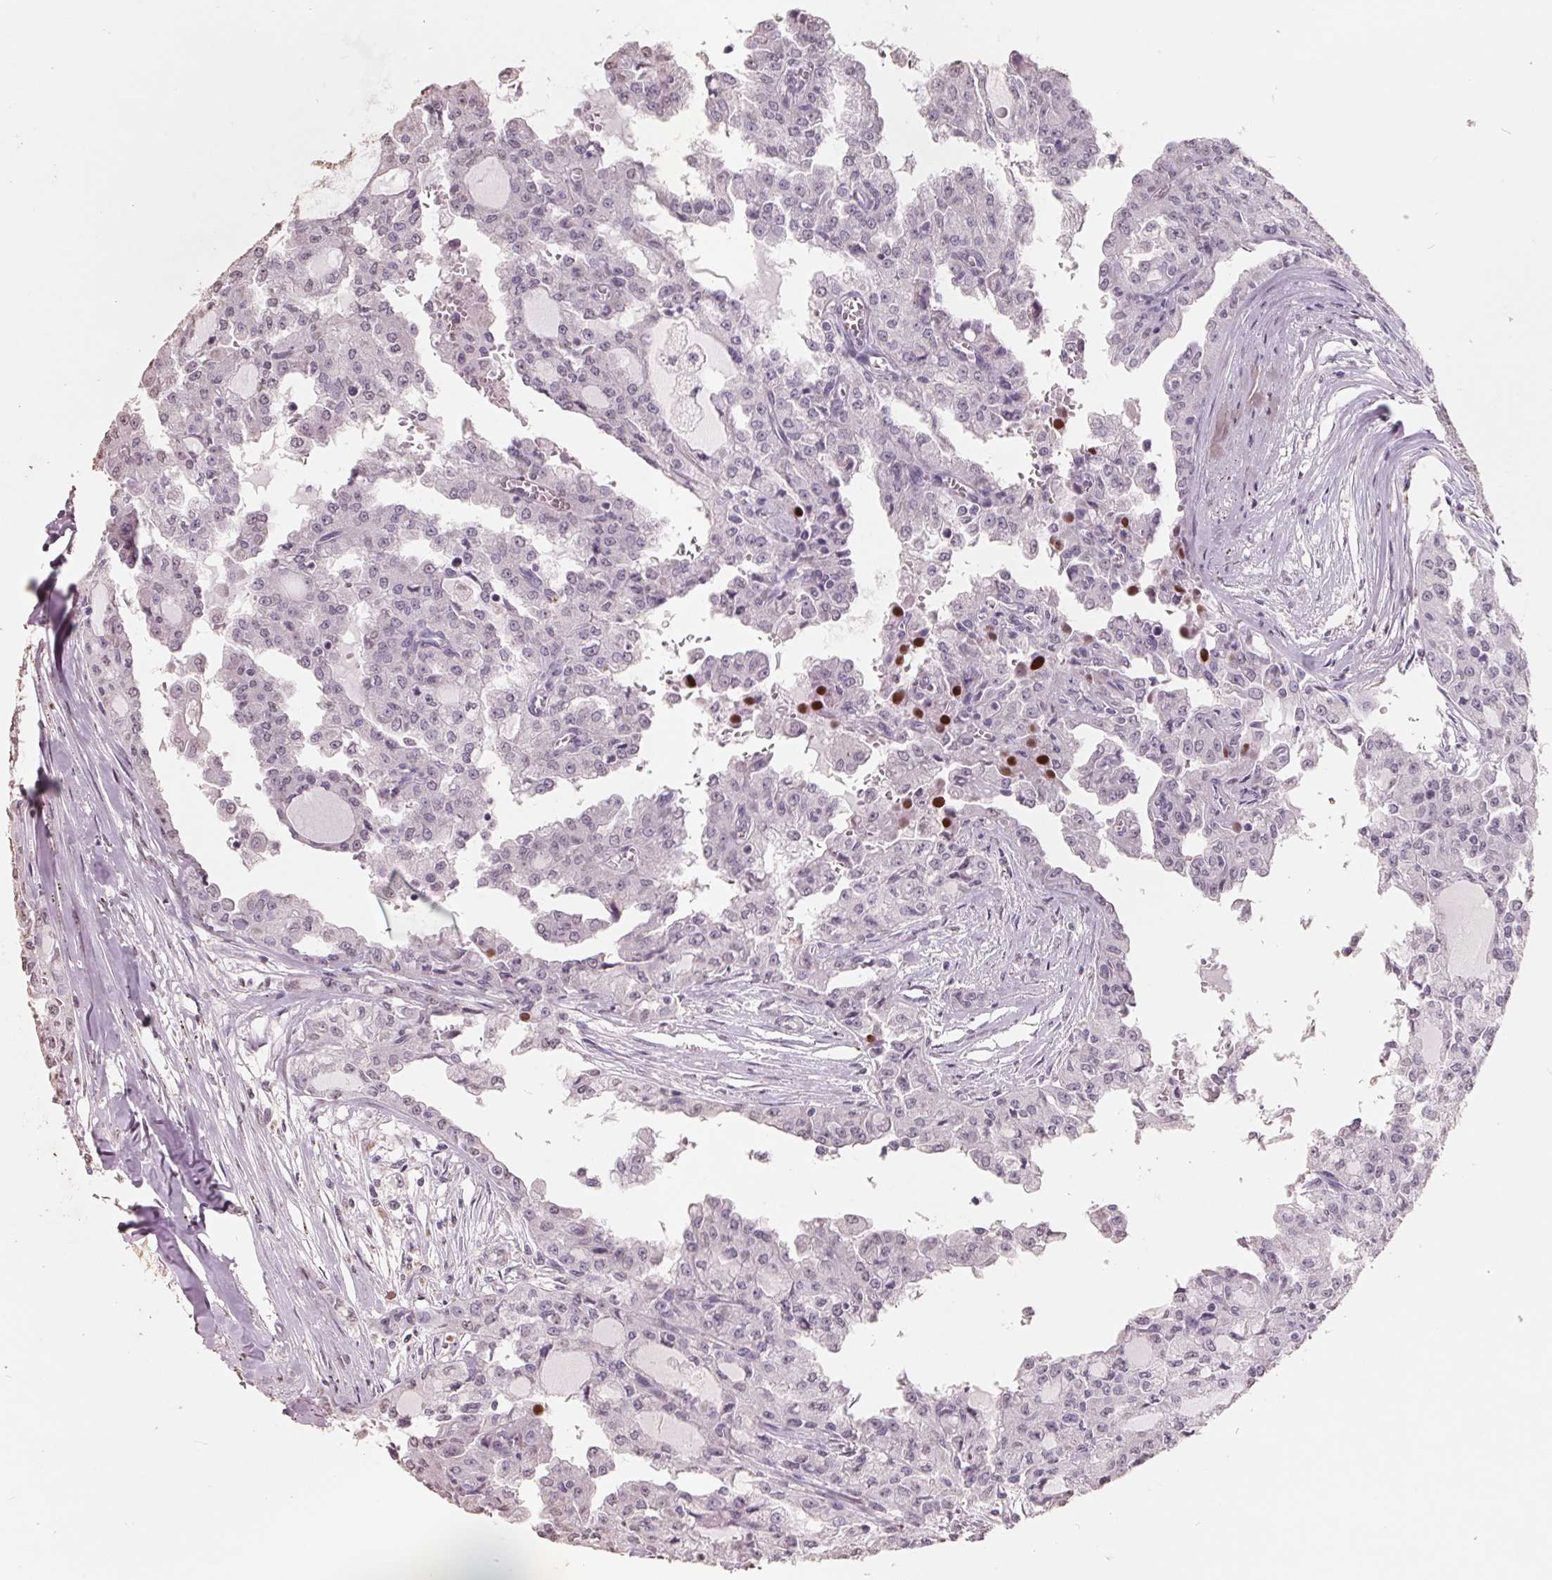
{"staining": {"intensity": "moderate", "quantity": "<25%", "location": "nuclear"}, "tissue": "head and neck cancer", "cell_type": "Tumor cells", "image_type": "cancer", "snomed": [{"axis": "morphology", "description": "Adenocarcinoma, NOS"}, {"axis": "topography", "description": "Head-Neck"}], "caption": "Adenocarcinoma (head and neck) tissue exhibits moderate nuclear staining in about <25% of tumor cells, visualized by immunohistochemistry. Nuclei are stained in blue.", "gene": "FTCD", "patient": {"sex": "male", "age": 64}}